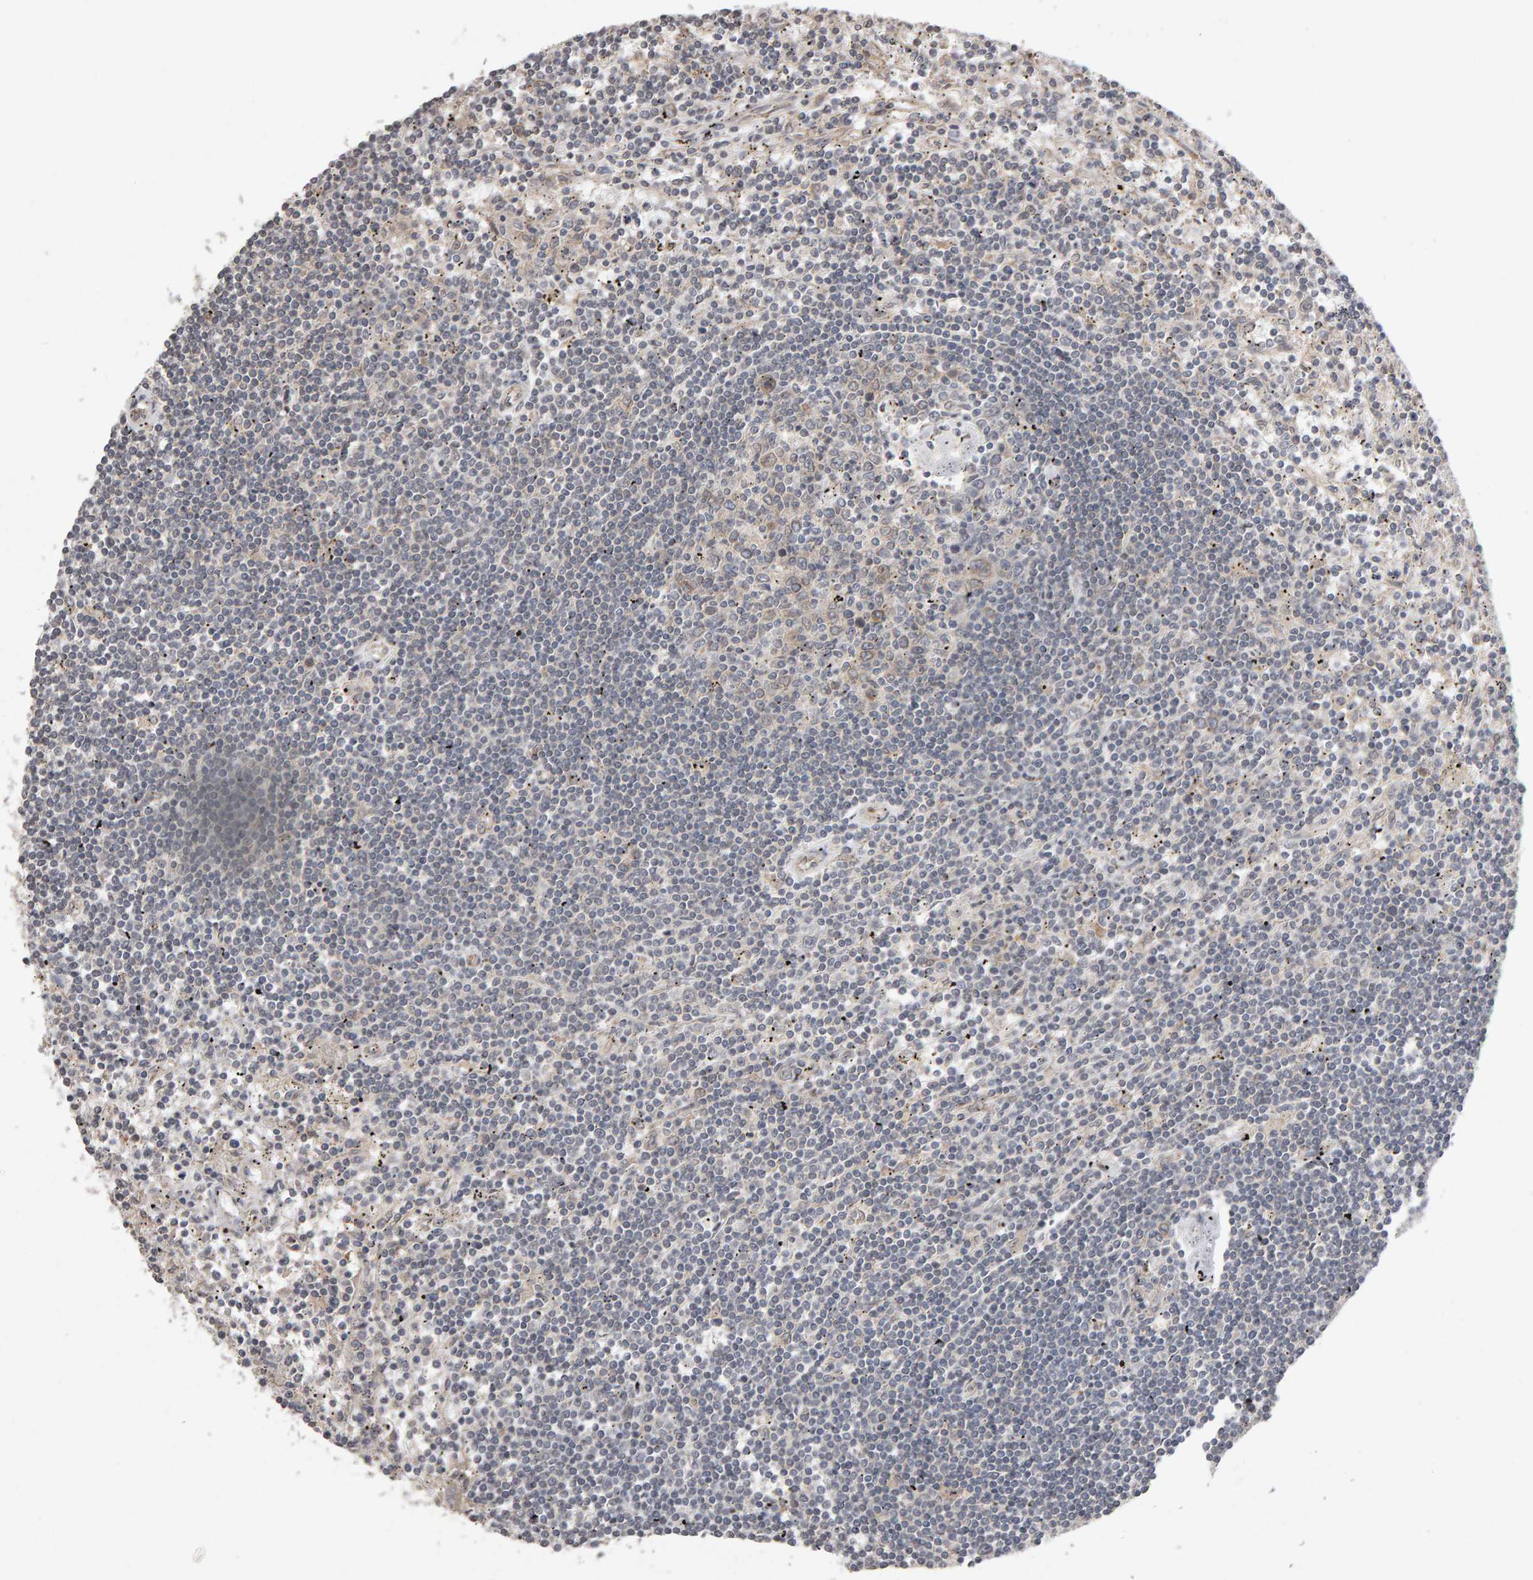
{"staining": {"intensity": "negative", "quantity": "none", "location": "none"}, "tissue": "lymphoma", "cell_type": "Tumor cells", "image_type": "cancer", "snomed": [{"axis": "morphology", "description": "Malignant lymphoma, non-Hodgkin's type, Low grade"}, {"axis": "topography", "description": "Spleen"}], "caption": "This is an immunohistochemistry (IHC) image of human low-grade malignant lymphoma, non-Hodgkin's type. There is no expression in tumor cells.", "gene": "SCRIB", "patient": {"sex": "male", "age": 76}}